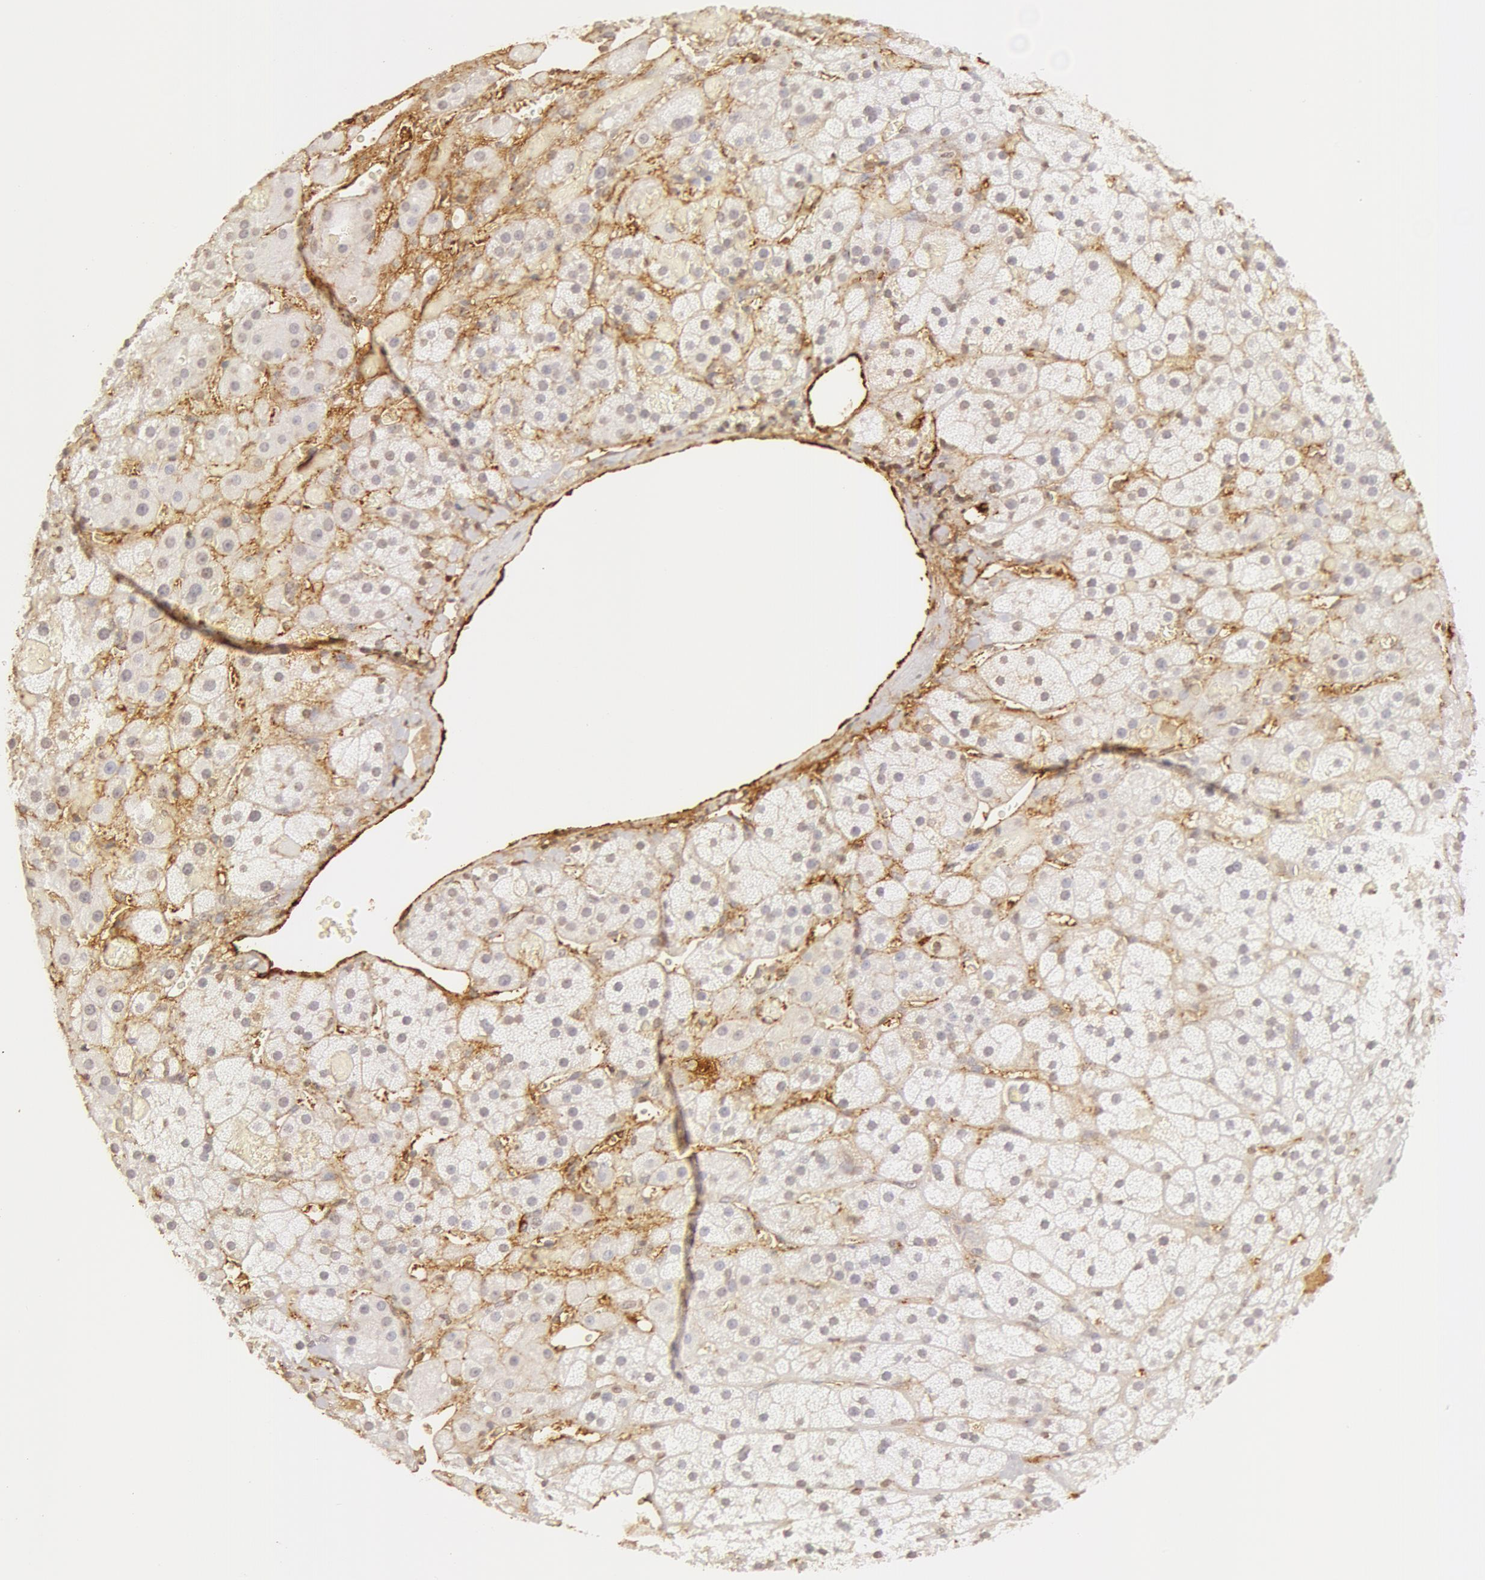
{"staining": {"intensity": "negative", "quantity": "none", "location": "none"}, "tissue": "adrenal gland", "cell_type": "Glandular cells", "image_type": "normal", "snomed": [{"axis": "morphology", "description": "Normal tissue, NOS"}, {"axis": "topography", "description": "Adrenal gland"}], "caption": "Glandular cells are negative for protein expression in normal human adrenal gland.", "gene": "VWF", "patient": {"sex": "male", "age": 57}}